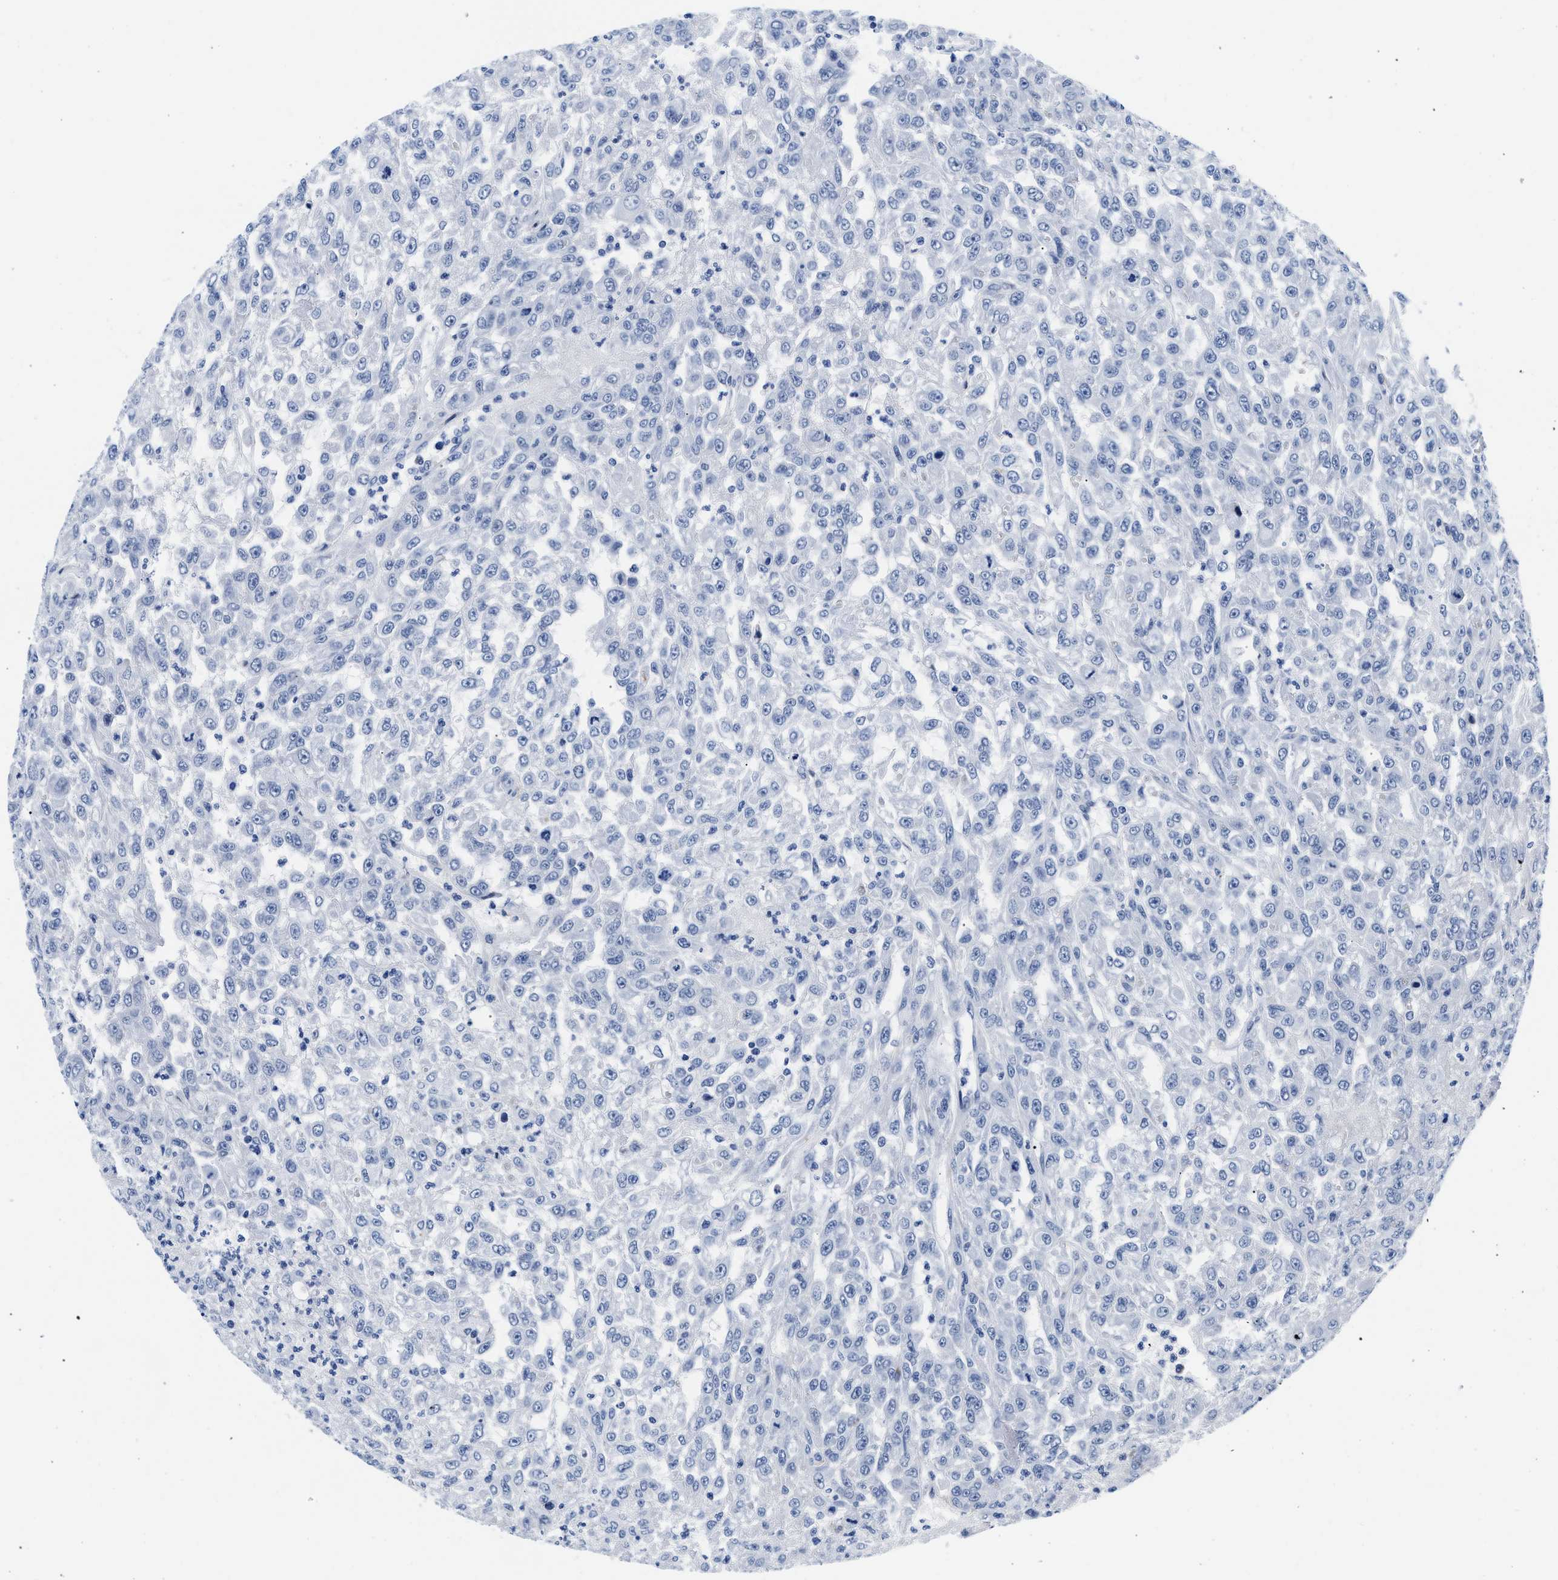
{"staining": {"intensity": "negative", "quantity": "none", "location": "none"}, "tissue": "urothelial cancer", "cell_type": "Tumor cells", "image_type": "cancer", "snomed": [{"axis": "morphology", "description": "Urothelial carcinoma, High grade"}, {"axis": "topography", "description": "Urinary bladder"}], "caption": "High power microscopy histopathology image of an immunohistochemistry histopathology image of urothelial carcinoma (high-grade), revealing no significant expression in tumor cells.", "gene": "TRIM29", "patient": {"sex": "male", "age": 46}}